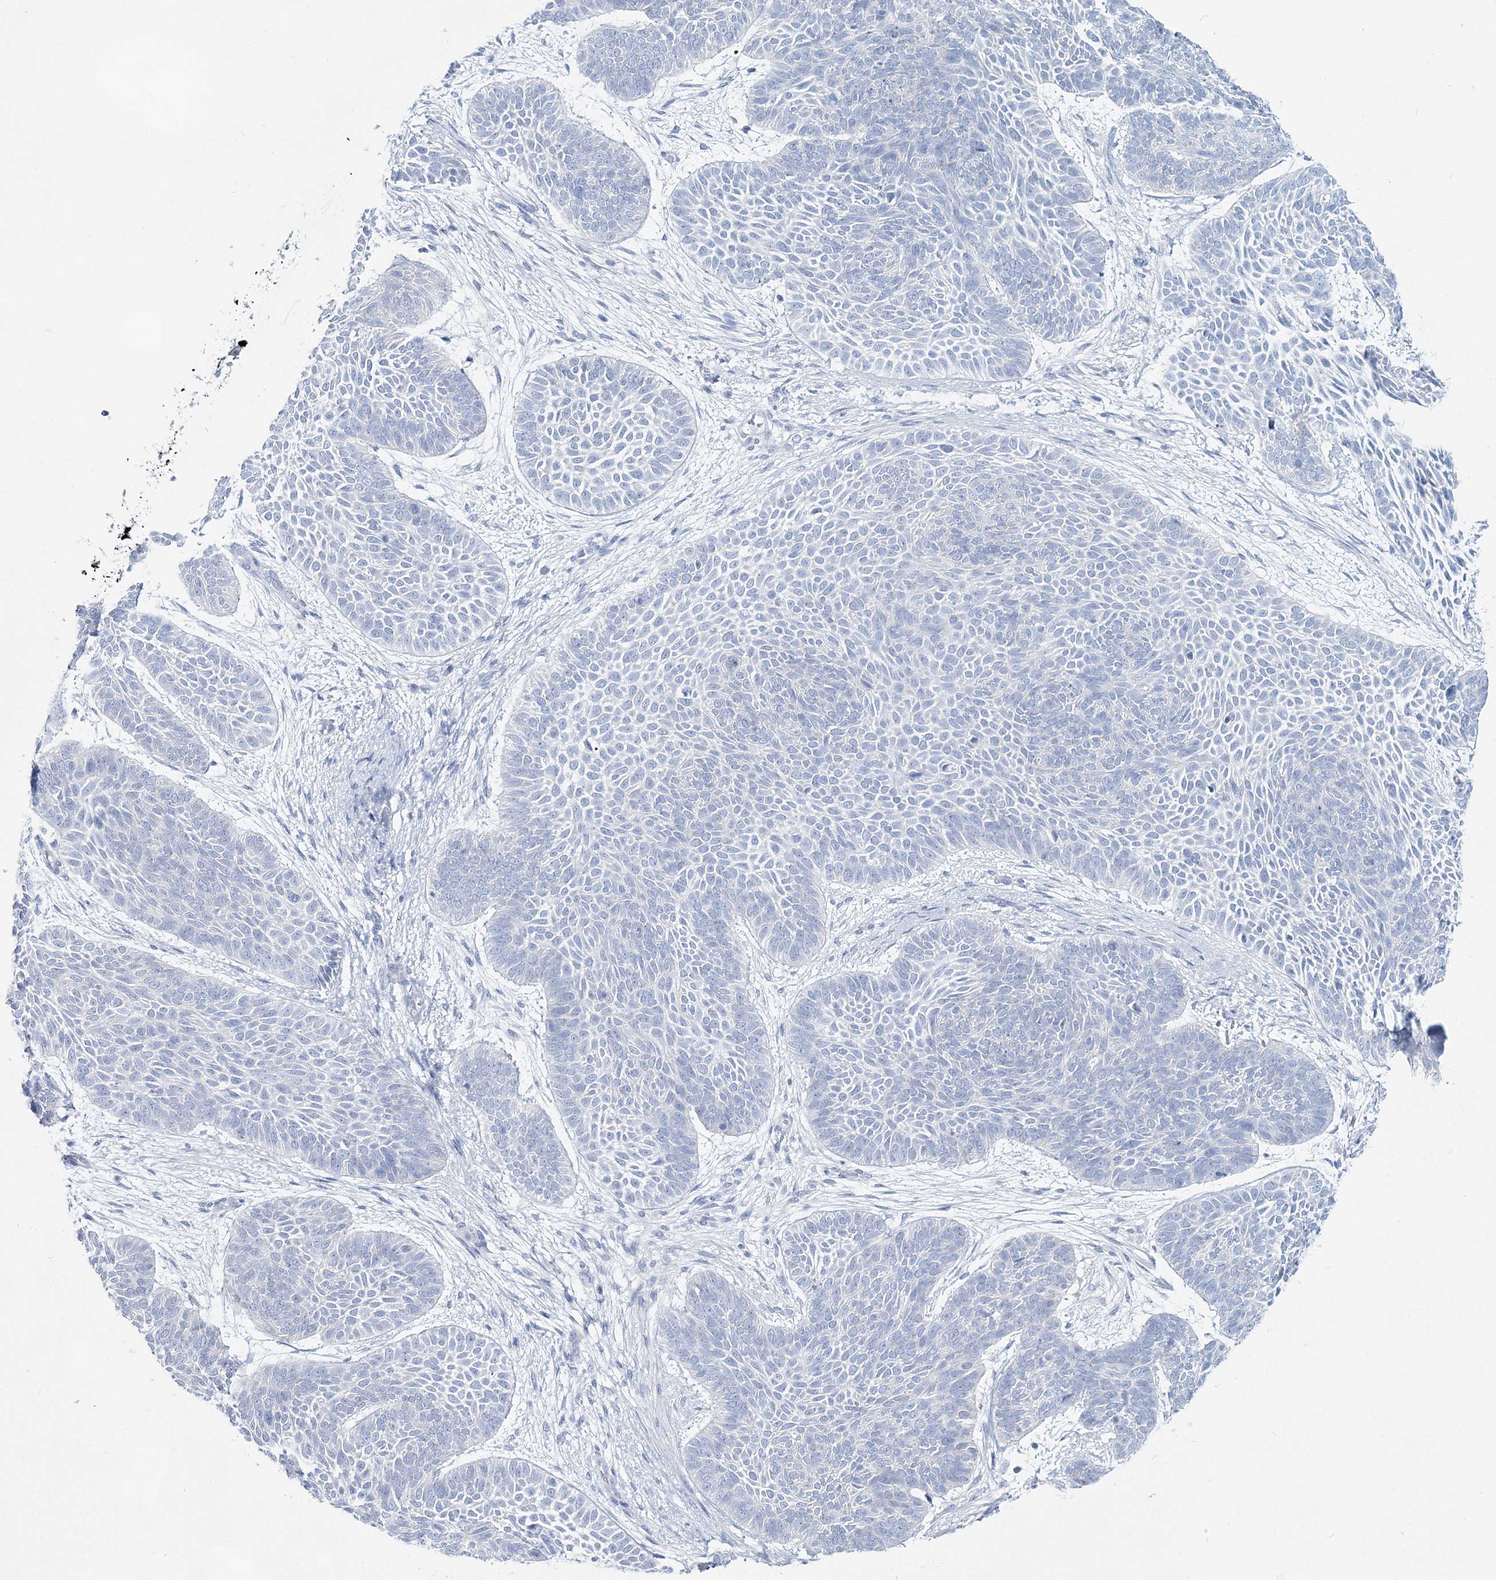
{"staining": {"intensity": "negative", "quantity": "none", "location": "none"}, "tissue": "skin cancer", "cell_type": "Tumor cells", "image_type": "cancer", "snomed": [{"axis": "morphology", "description": "Basal cell carcinoma"}, {"axis": "topography", "description": "Skin"}], "caption": "Immunohistochemistry (IHC) micrograph of skin cancer (basal cell carcinoma) stained for a protein (brown), which displays no staining in tumor cells.", "gene": "SLC17A2", "patient": {"sex": "male", "age": 85}}